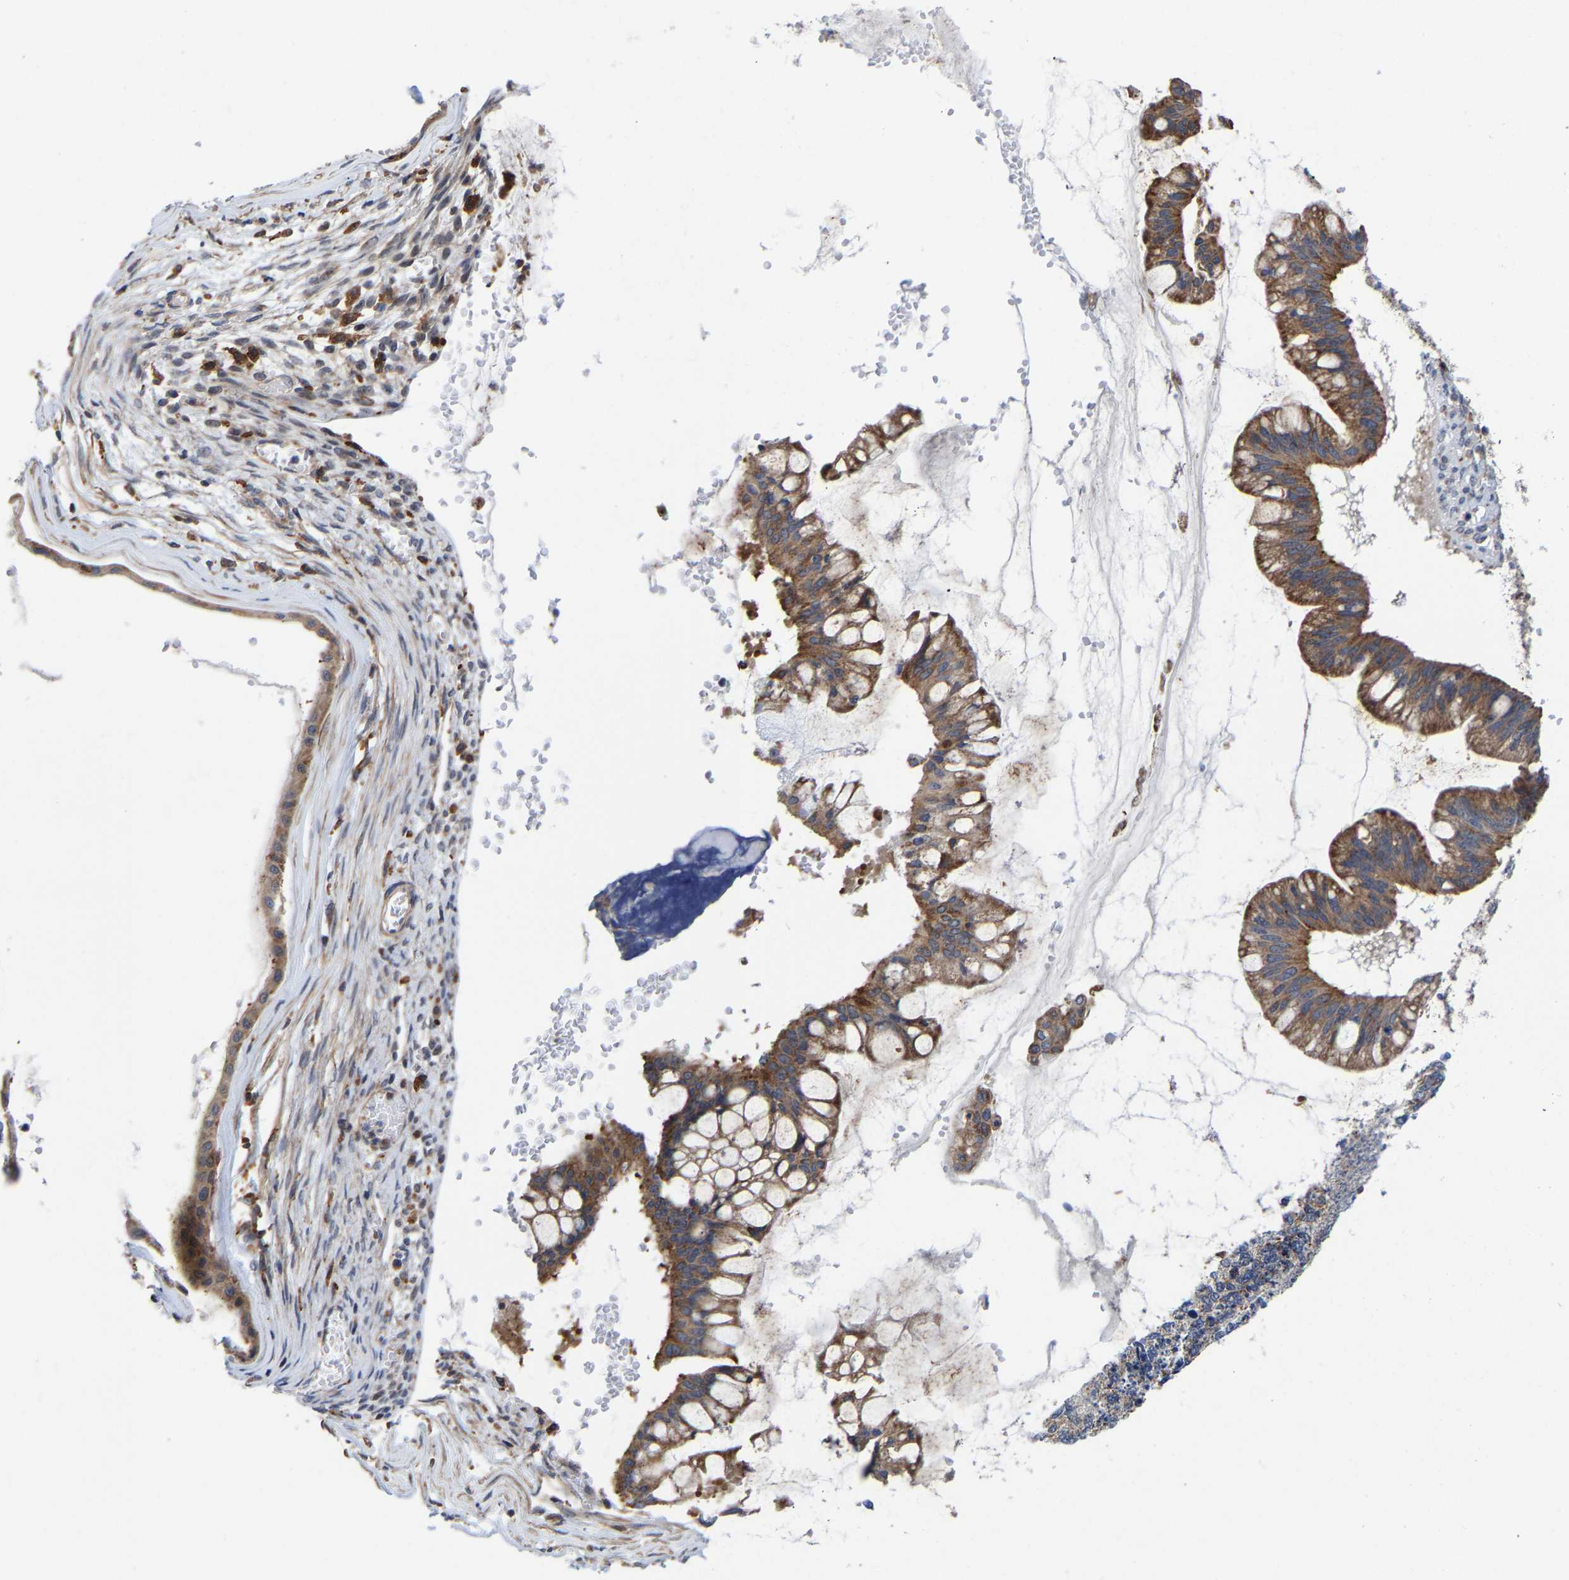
{"staining": {"intensity": "moderate", "quantity": ">75%", "location": "cytoplasmic/membranous"}, "tissue": "ovarian cancer", "cell_type": "Tumor cells", "image_type": "cancer", "snomed": [{"axis": "morphology", "description": "Cystadenocarcinoma, mucinous, NOS"}, {"axis": "topography", "description": "Ovary"}], "caption": "Immunohistochemical staining of mucinous cystadenocarcinoma (ovarian) shows moderate cytoplasmic/membranous protein staining in approximately >75% of tumor cells. The protein is stained brown, and the nuclei are stained in blue (DAB (3,3'-diaminobenzidine) IHC with brightfield microscopy, high magnification).", "gene": "PFKFB3", "patient": {"sex": "female", "age": 73}}